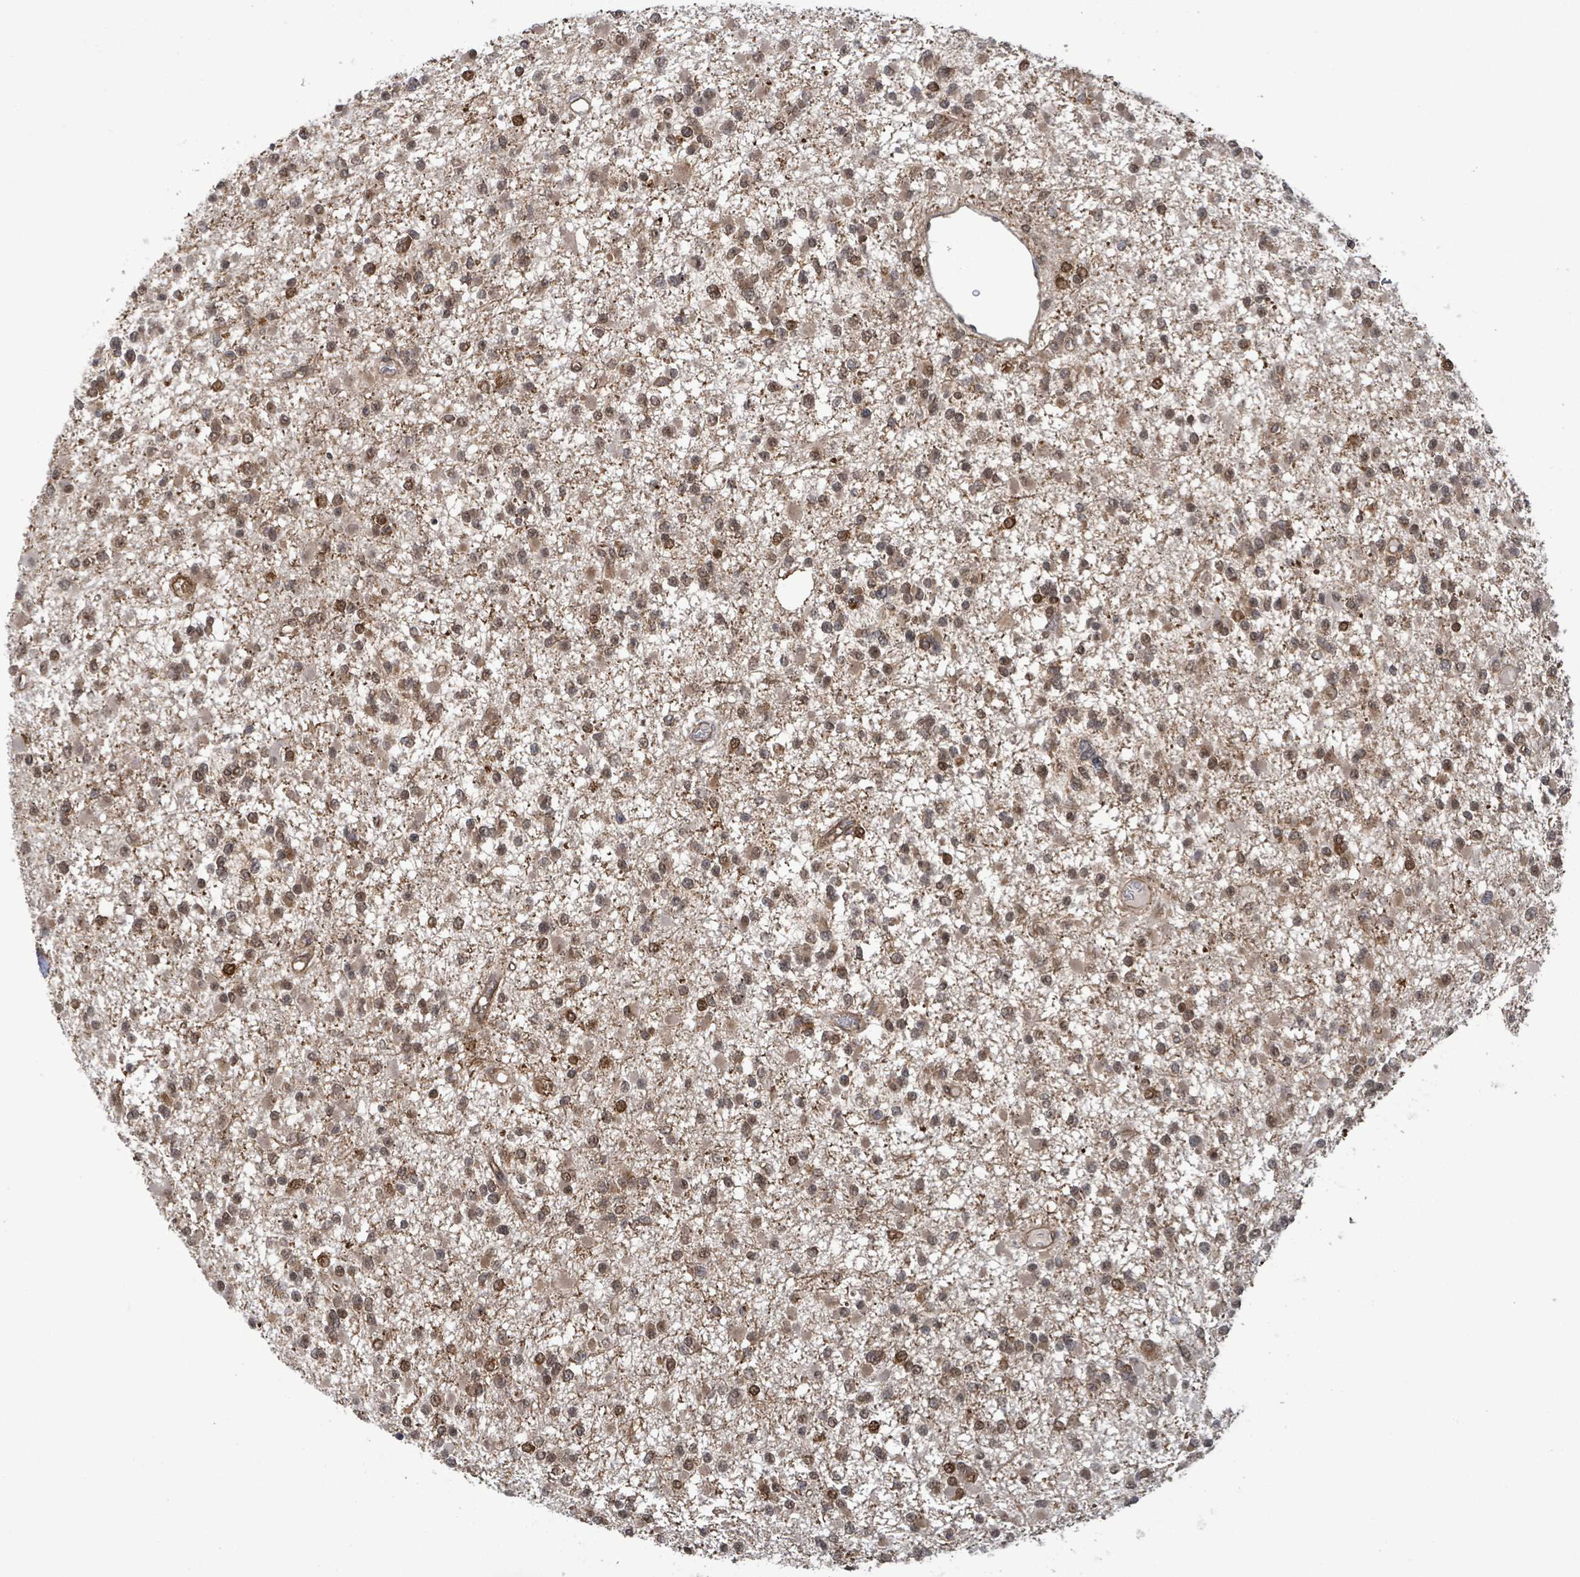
{"staining": {"intensity": "moderate", "quantity": ">75%", "location": "cytoplasmic/membranous,nuclear"}, "tissue": "glioma", "cell_type": "Tumor cells", "image_type": "cancer", "snomed": [{"axis": "morphology", "description": "Glioma, malignant, Low grade"}, {"axis": "topography", "description": "Brain"}], "caption": "This is a photomicrograph of immunohistochemistry staining of malignant glioma (low-grade), which shows moderate positivity in the cytoplasmic/membranous and nuclear of tumor cells.", "gene": "KLC1", "patient": {"sex": "female", "age": 22}}